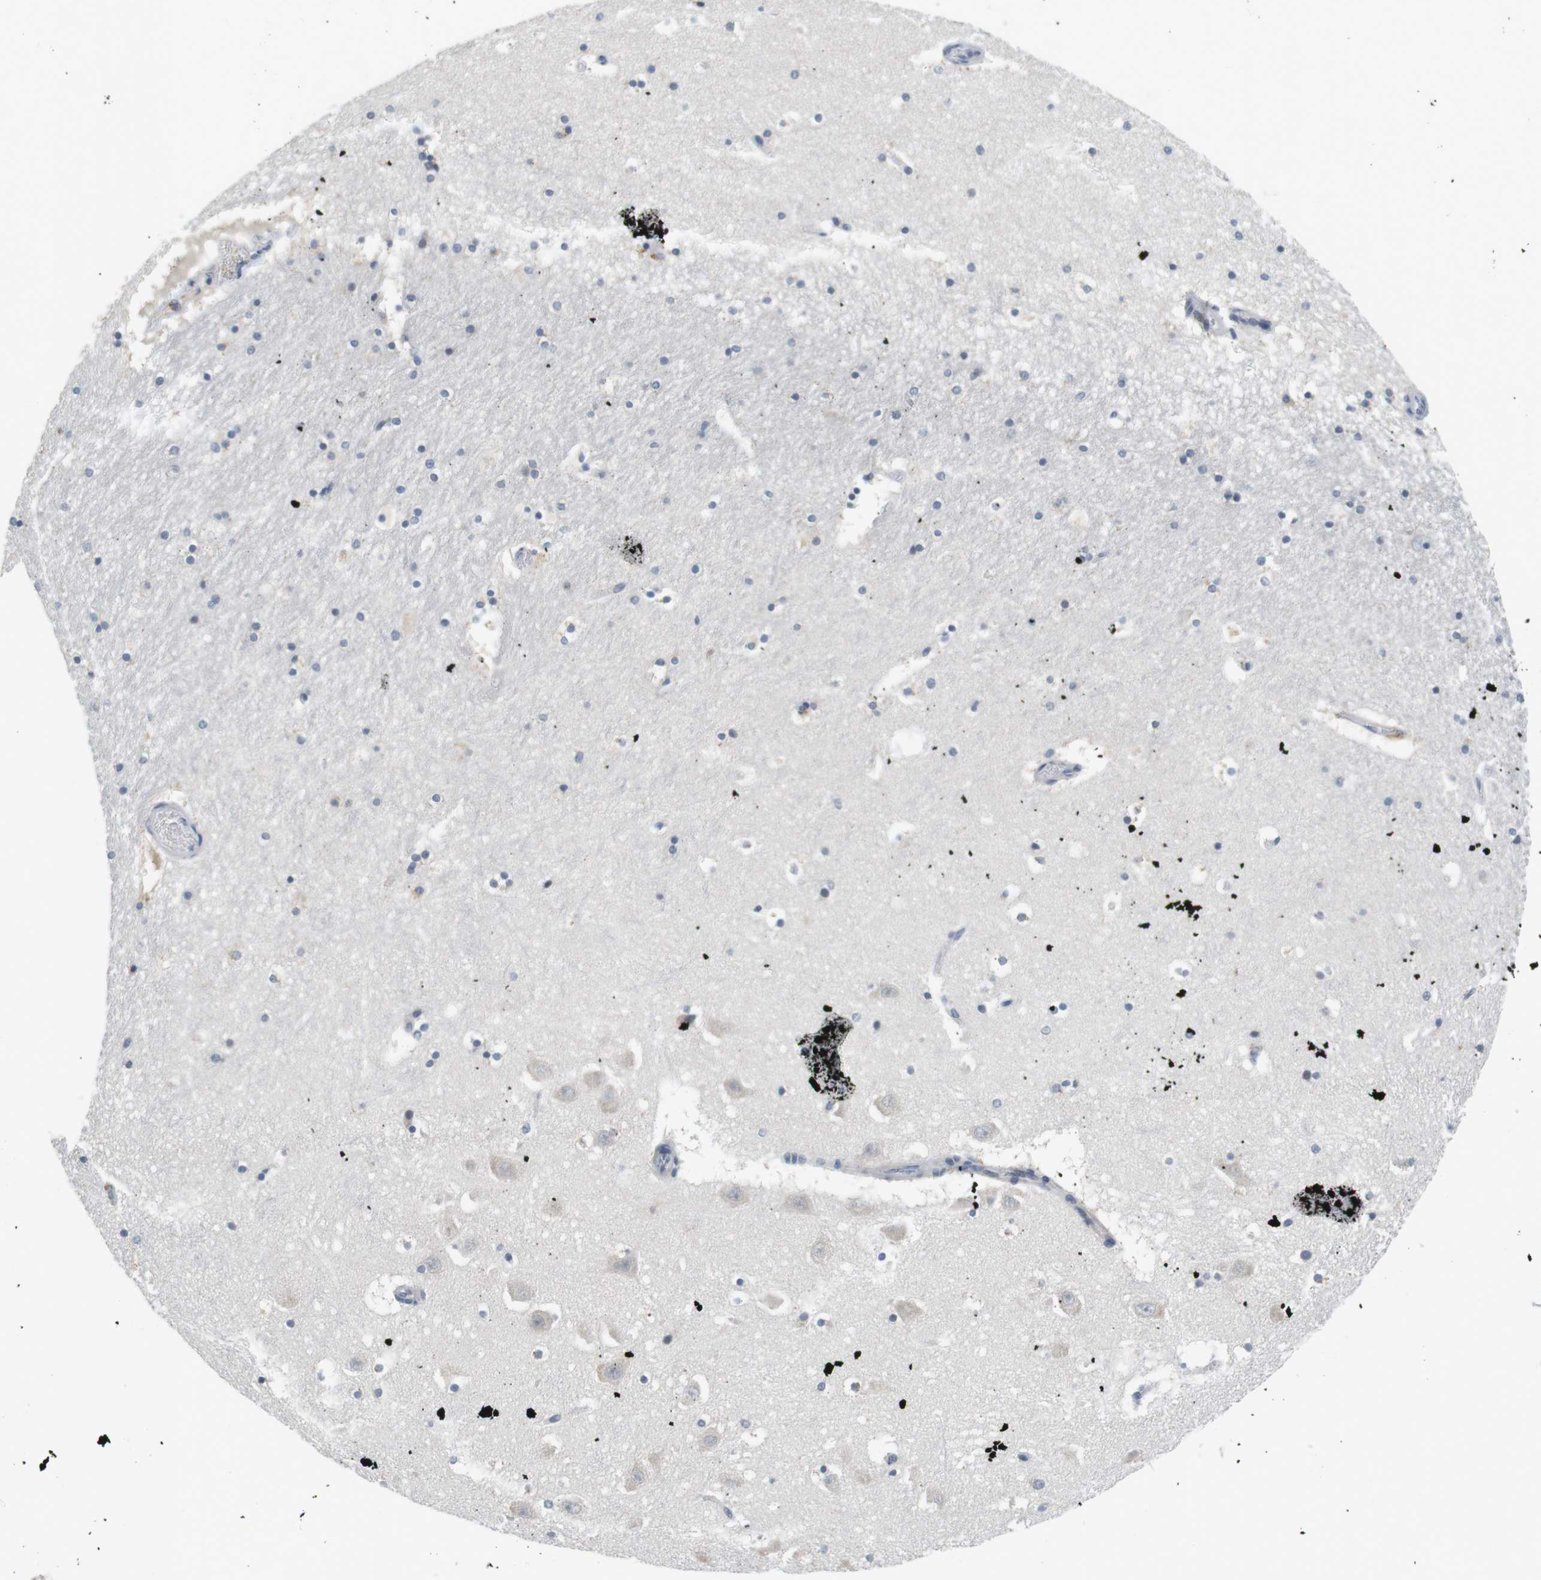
{"staining": {"intensity": "negative", "quantity": "none", "location": "none"}, "tissue": "hippocampus", "cell_type": "Glial cells", "image_type": "normal", "snomed": [{"axis": "morphology", "description": "Normal tissue, NOS"}, {"axis": "topography", "description": "Hippocampus"}], "caption": "IHC of unremarkable human hippocampus shows no expression in glial cells. The staining is performed using DAB (3,3'-diaminobenzidine) brown chromogen with nuclei counter-stained in using hematoxylin.", "gene": "WNT7A", "patient": {"sex": "male", "age": 45}}